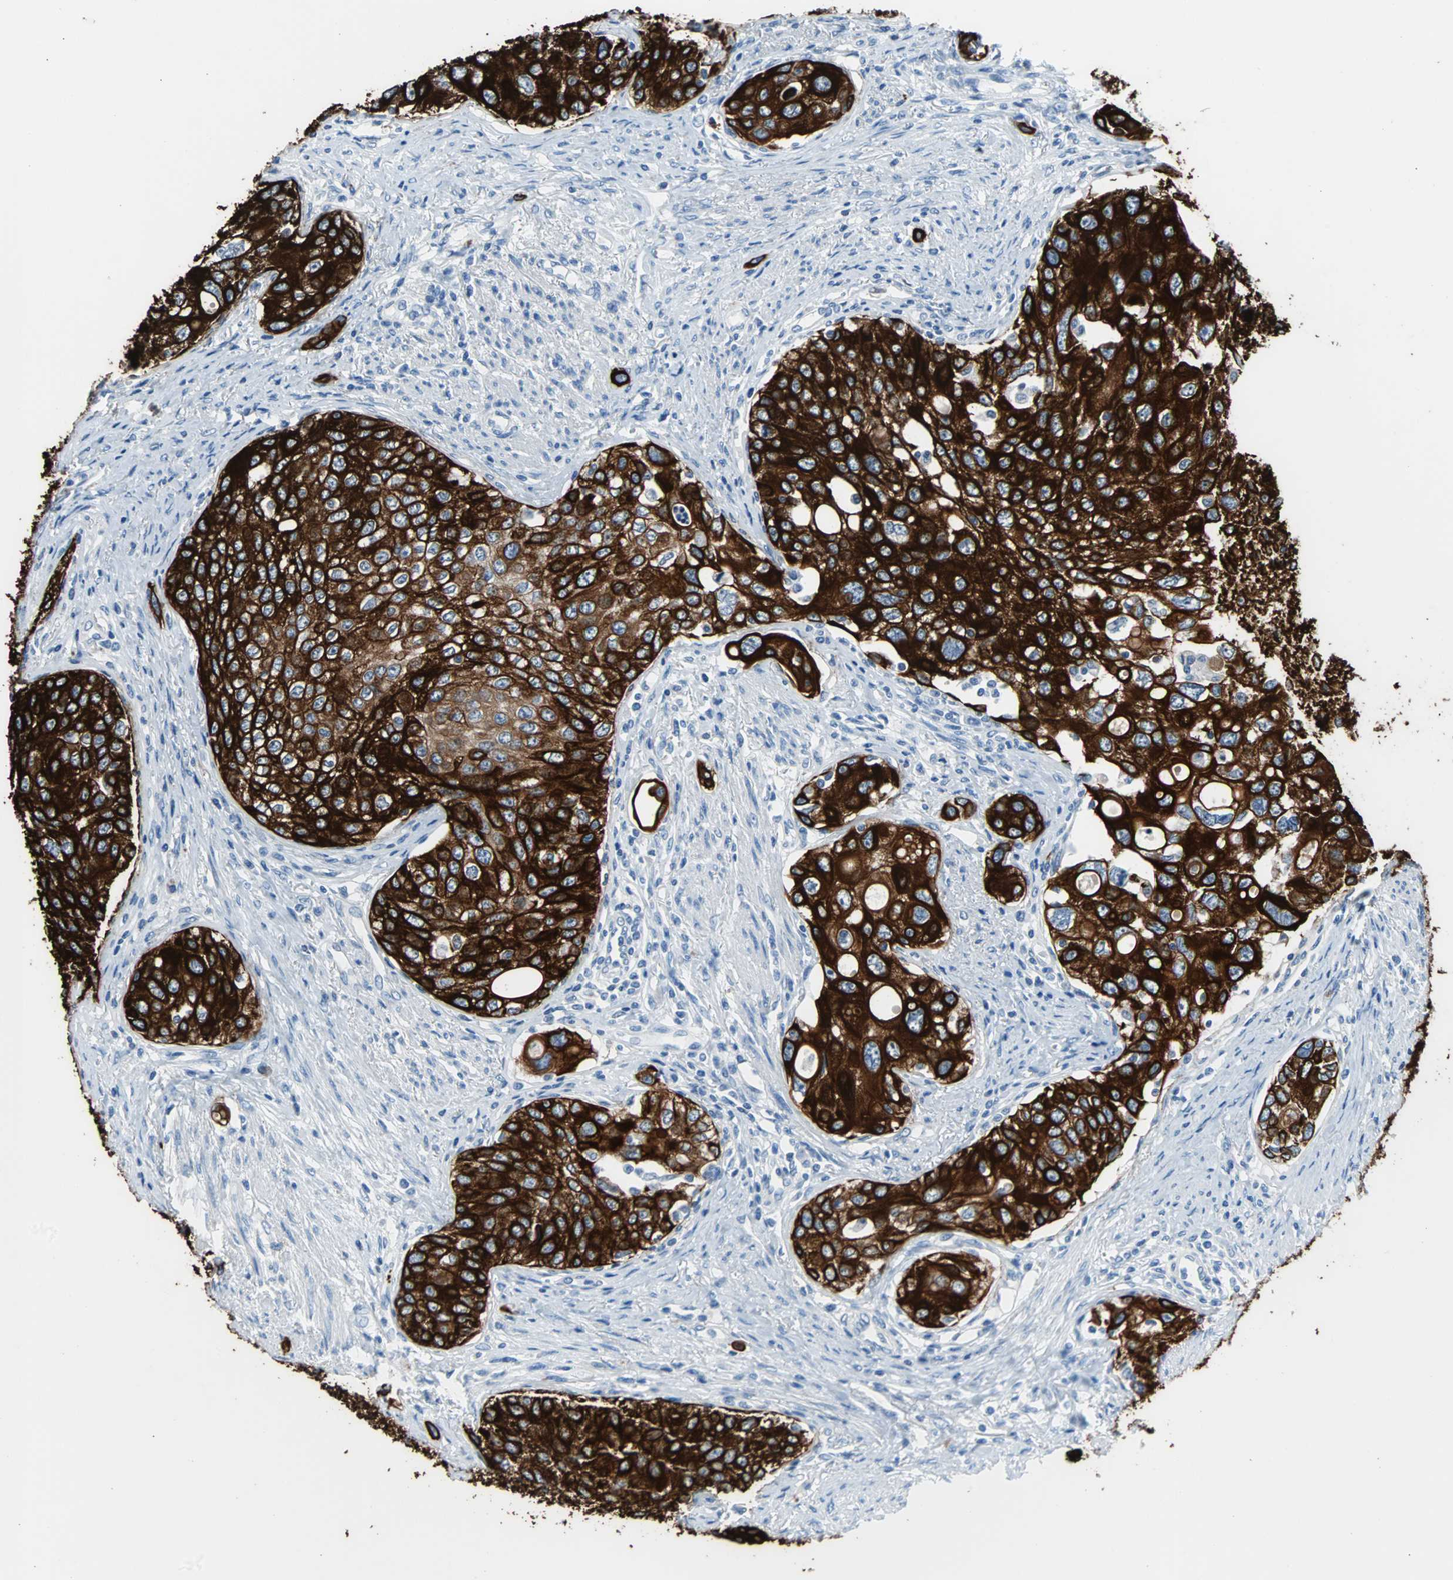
{"staining": {"intensity": "strong", "quantity": ">75%", "location": "cytoplasmic/membranous"}, "tissue": "urothelial cancer", "cell_type": "Tumor cells", "image_type": "cancer", "snomed": [{"axis": "morphology", "description": "Urothelial carcinoma, High grade"}, {"axis": "topography", "description": "Urinary bladder"}], "caption": "Urothelial cancer stained for a protein demonstrates strong cytoplasmic/membranous positivity in tumor cells.", "gene": "KRT7", "patient": {"sex": "female", "age": 56}}